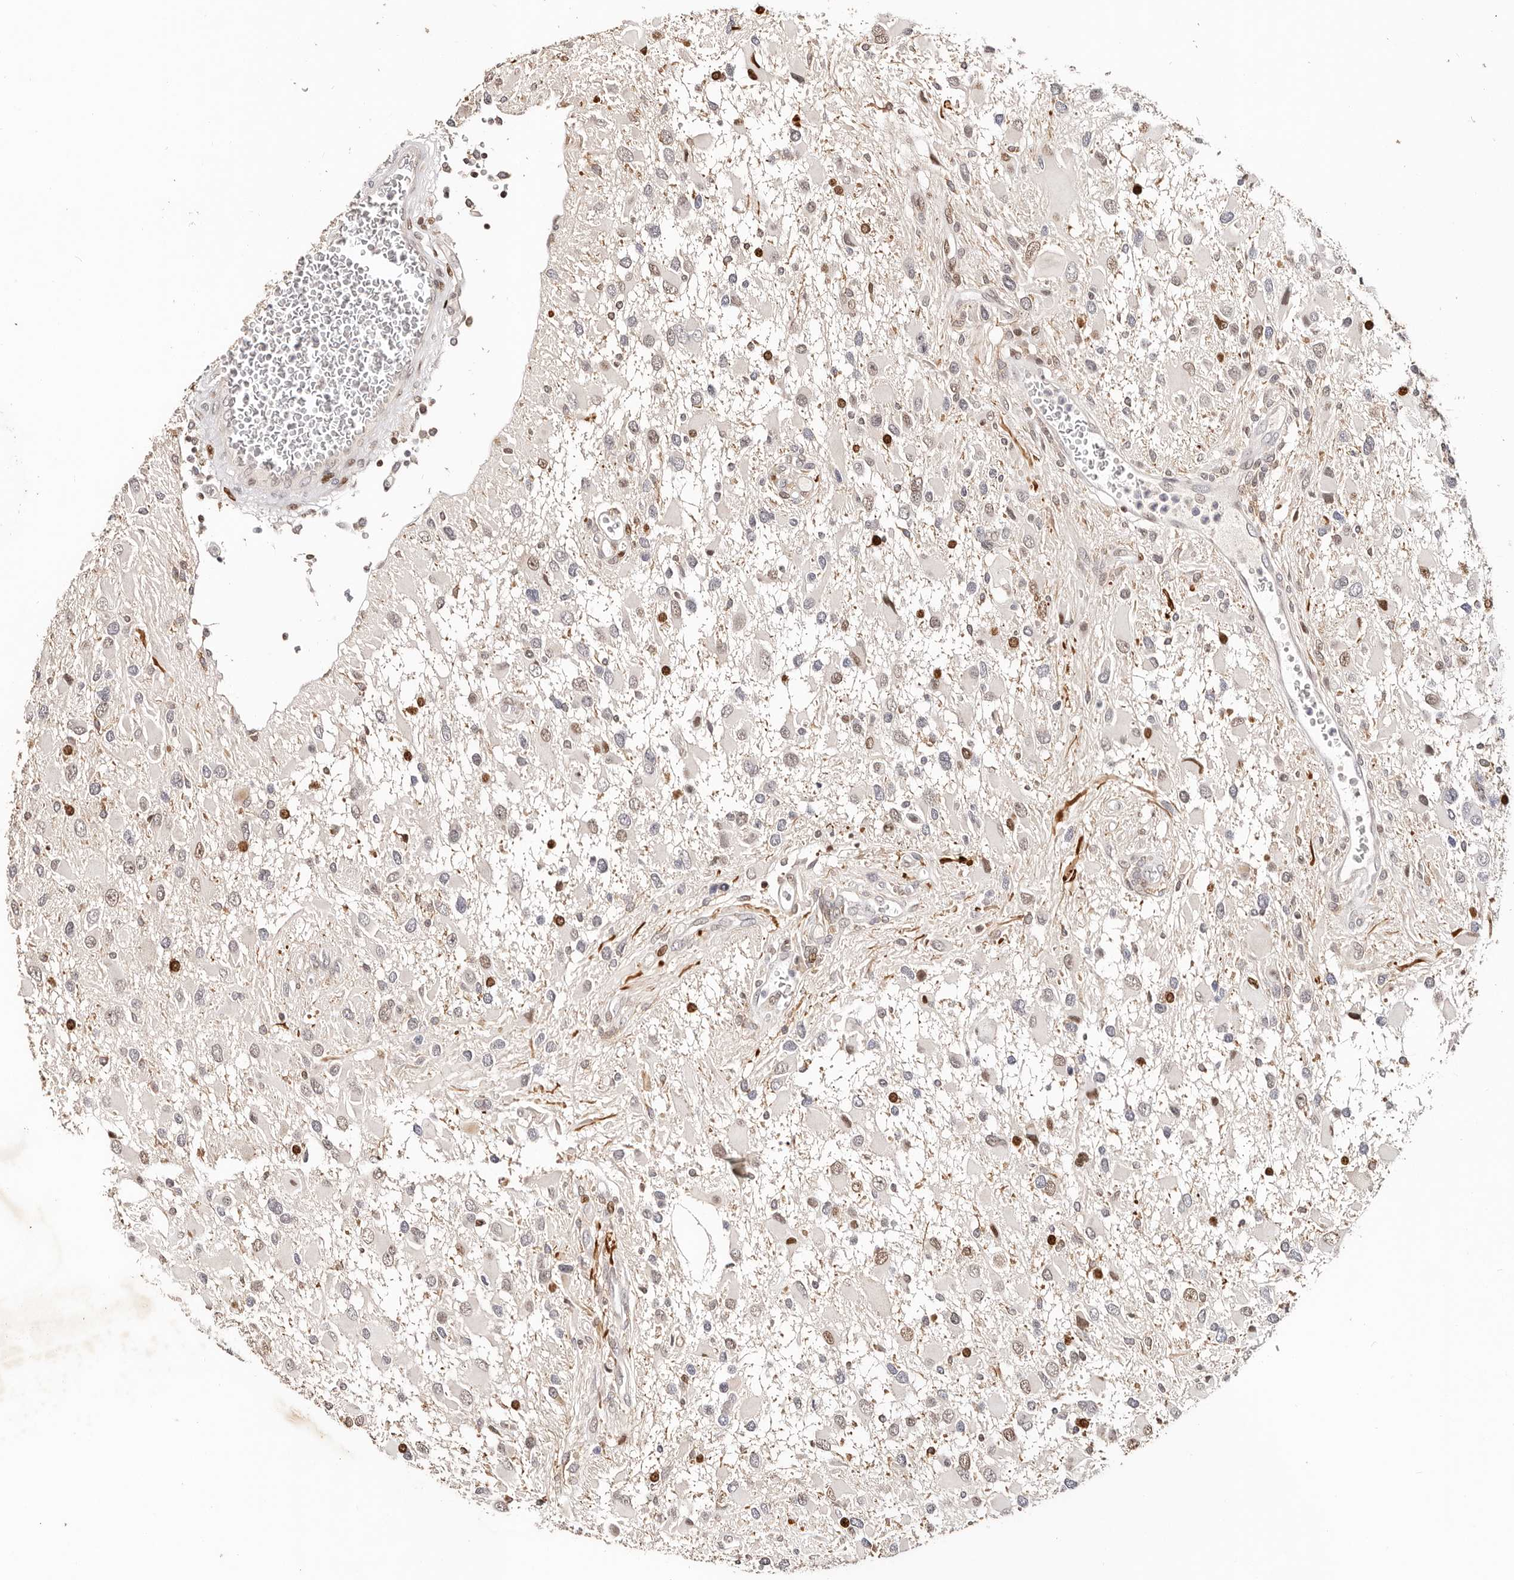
{"staining": {"intensity": "weak", "quantity": "<25%", "location": "nuclear"}, "tissue": "glioma", "cell_type": "Tumor cells", "image_type": "cancer", "snomed": [{"axis": "morphology", "description": "Glioma, malignant, High grade"}, {"axis": "topography", "description": "Brain"}], "caption": "High magnification brightfield microscopy of malignant glioma (high-grade) stained with DAB (brown) and counterstained with hematoxylin (blue): tumor cells show no significant positivity. Nuclei are stained in blue.", "gene": "IQGAP3", "patient": {"sex": "male", "age": 53}}